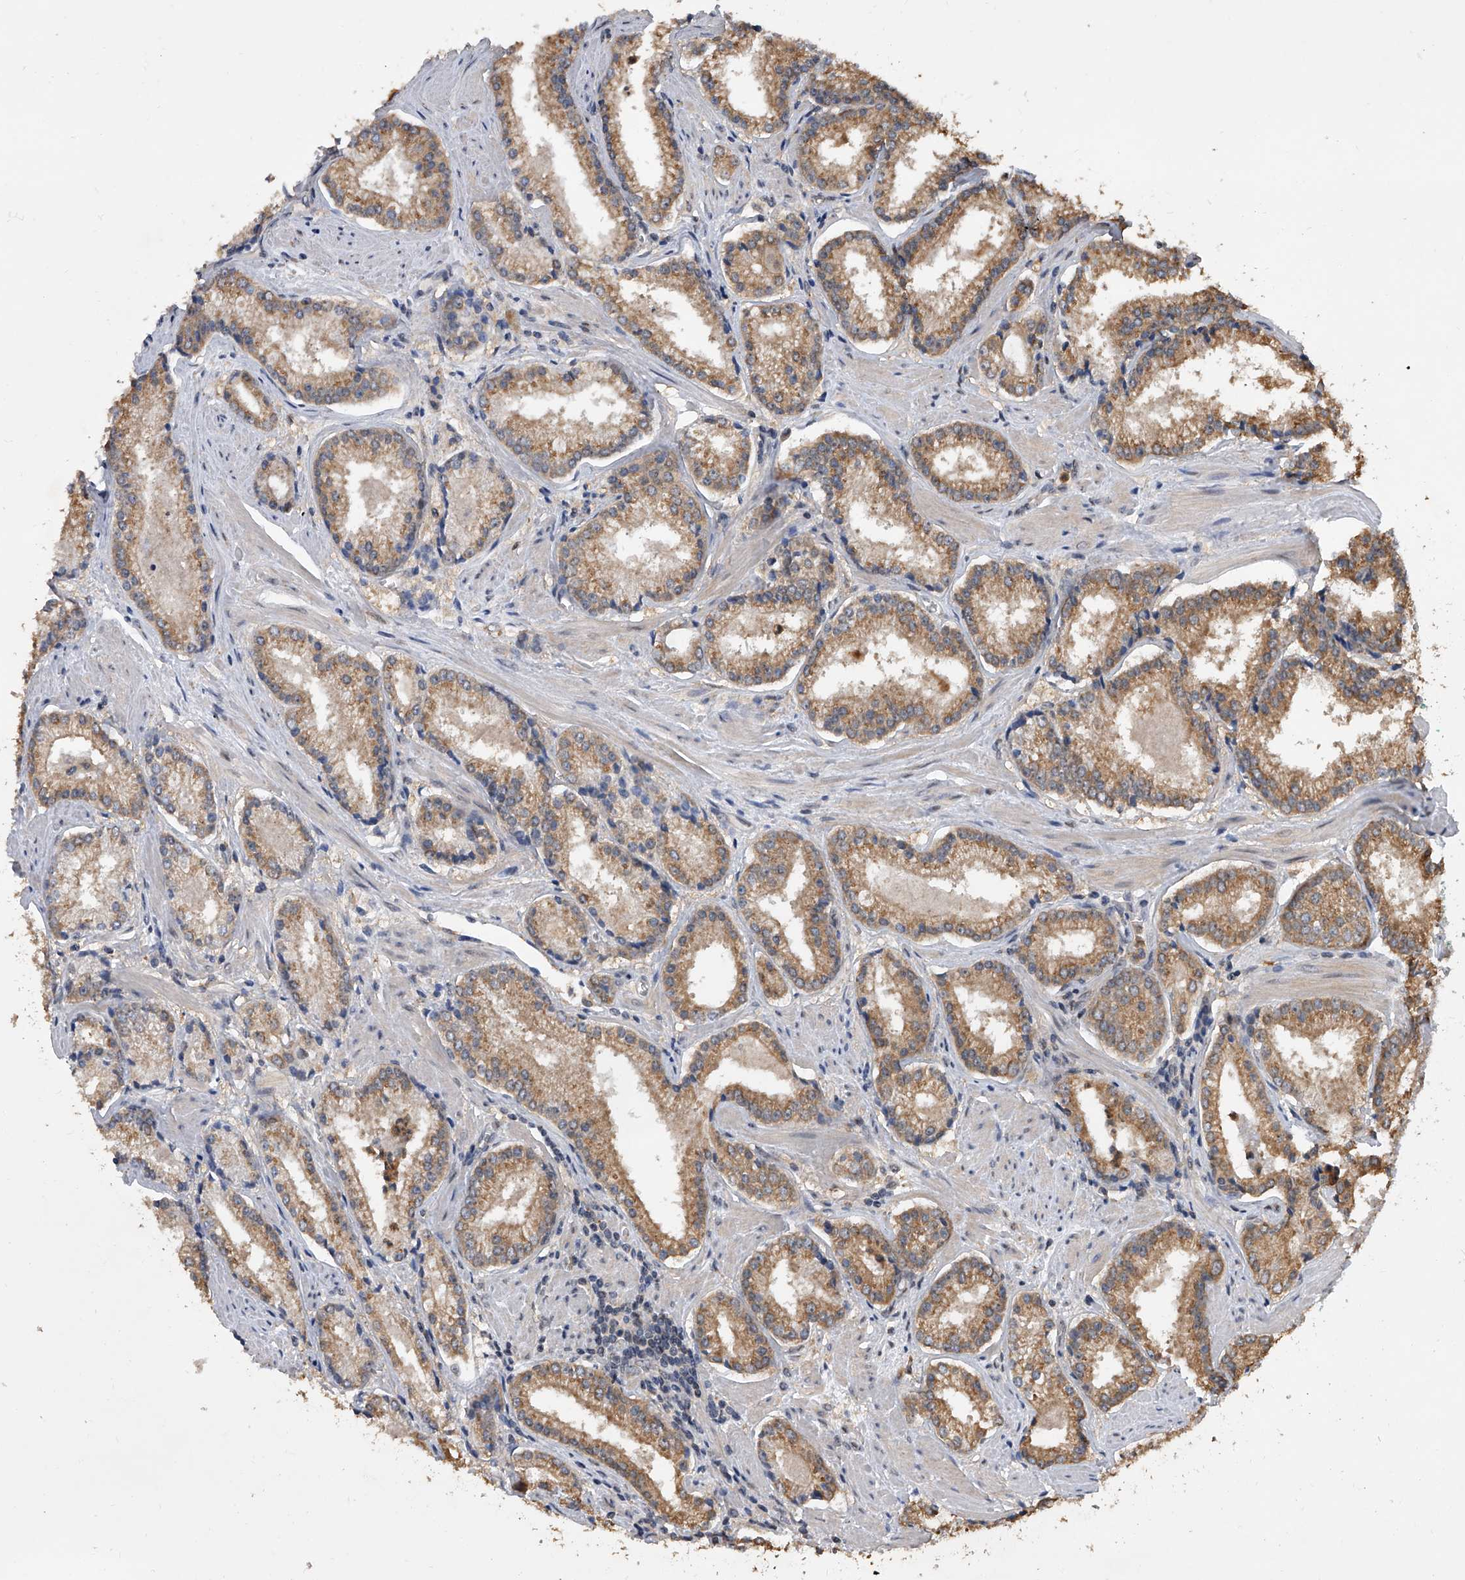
{"staining": {"intensity": "moderate", "quantity": ">75%", "location": "cytoplasmic/membranous"}, "tissue": "prostate cancer", "cell_type": "Tumor cells", "image_type": "cancer", "snomed": [{"axis": "morphology", "description": "Adenocarcinoma, Low grade"}, {"axis": "topography", "description": "Prostate"}], "caption": "The histopathology image demonstrates a brown stain indicating the presence of a protein in the cytoplasmic/membranous of tumor cells in prostate low-grade adenocarcinoma.", "gene": "BHLHE23", "patient": {"sex": "male", "age": 54}}